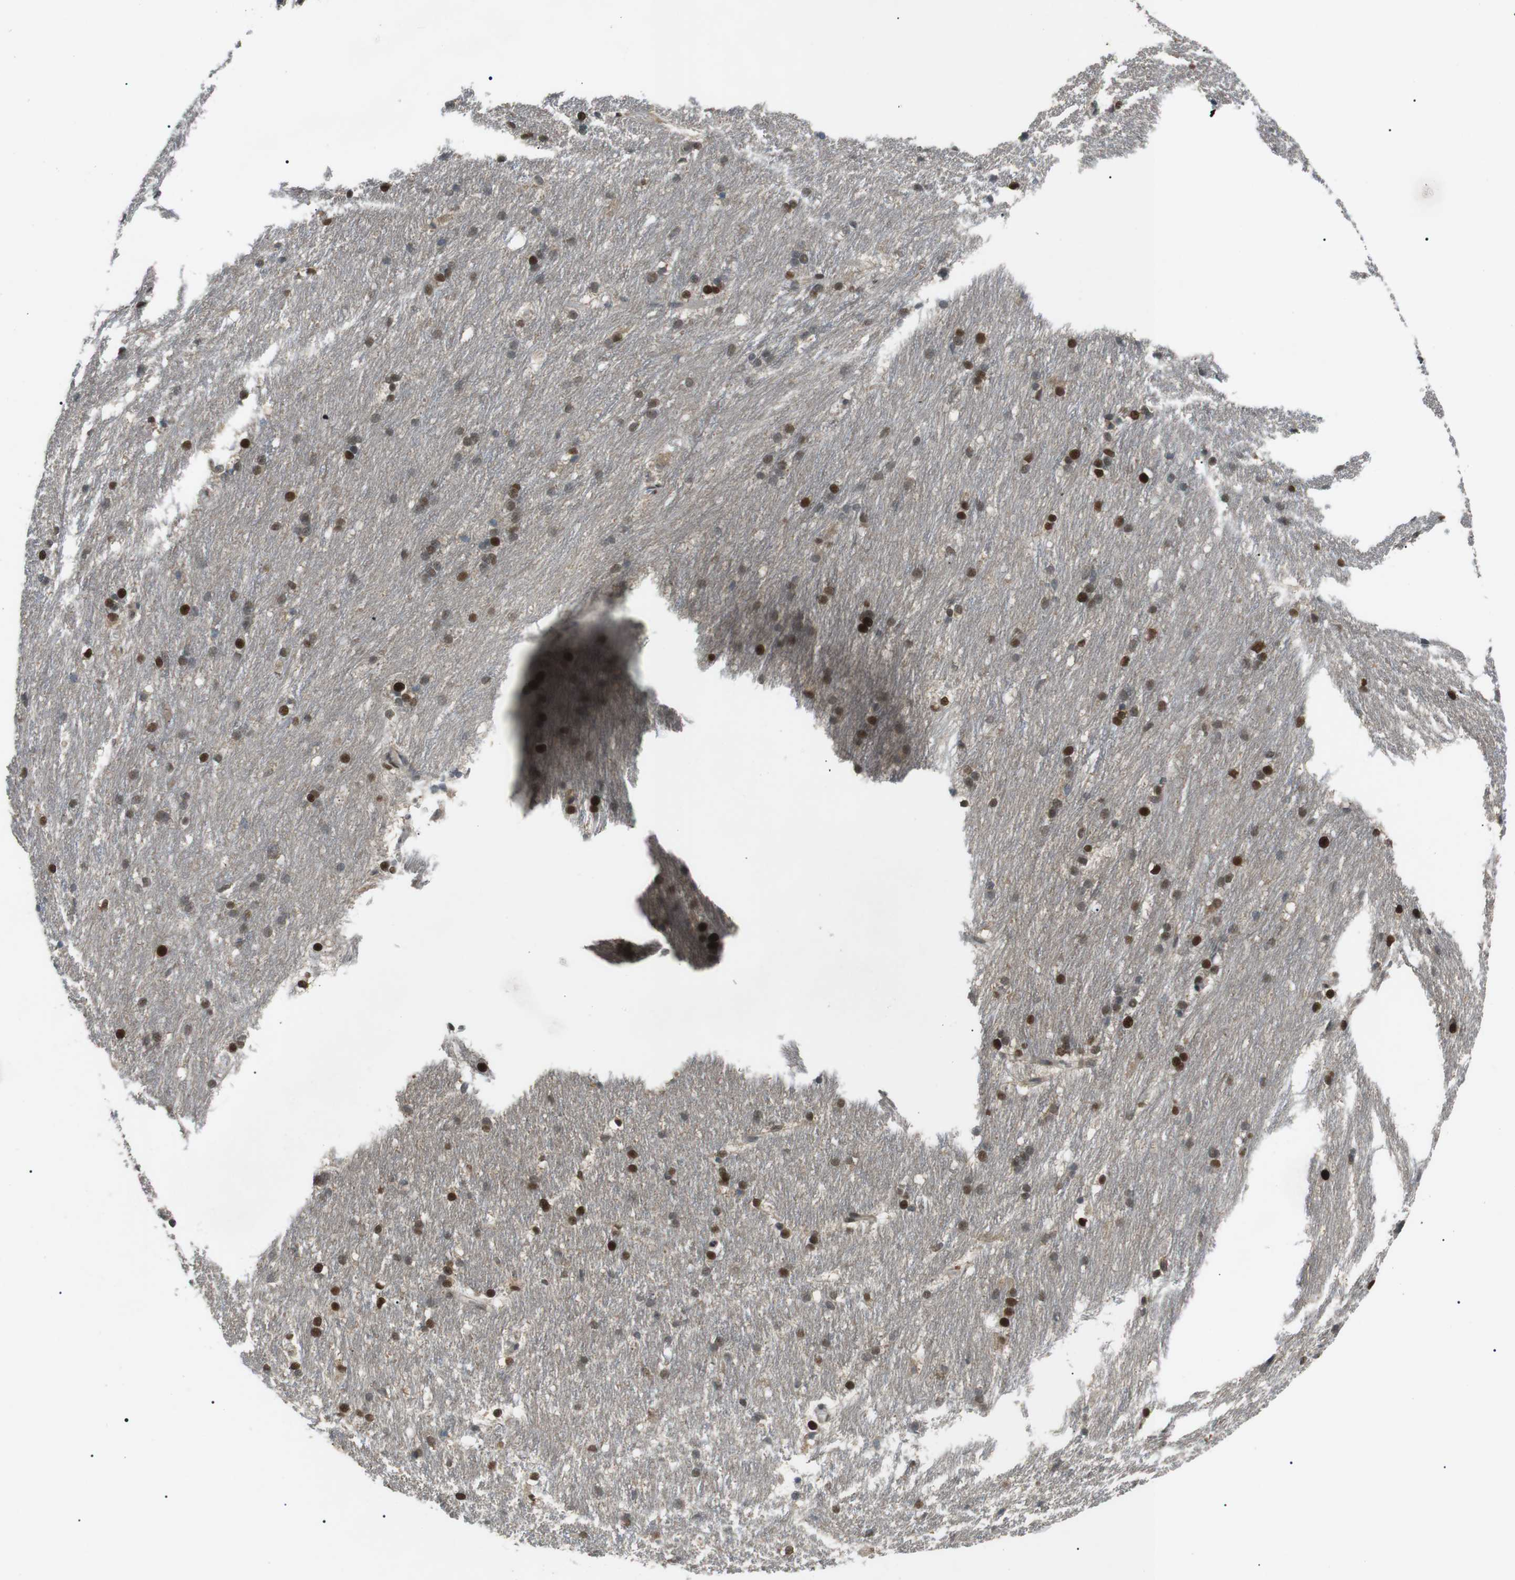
{"staining": {"intensity": "strong", "quantity": ">75%", "location": "nuclear"}, "tissue": "caudate", "cell_type": "Glial cells", "image_type": "normal", "snomed": [{"axis": "morphology", "description": "Normal tissue, NOS"}, {"axis": "topography", "description": "Lateral ventricle wall"}], "caption": "Caudate stained with DAB immunohistochemistry (IHC) exhibits high levels of strong nuclear positivity in about >75% of glial cells. The staining was performed using DAB, with brown indicating positive protein expression. Nuclei are stained blue with hematoxylin.", "gene": "ORAI3", "patient": {"sex": "female", "age": 19}}